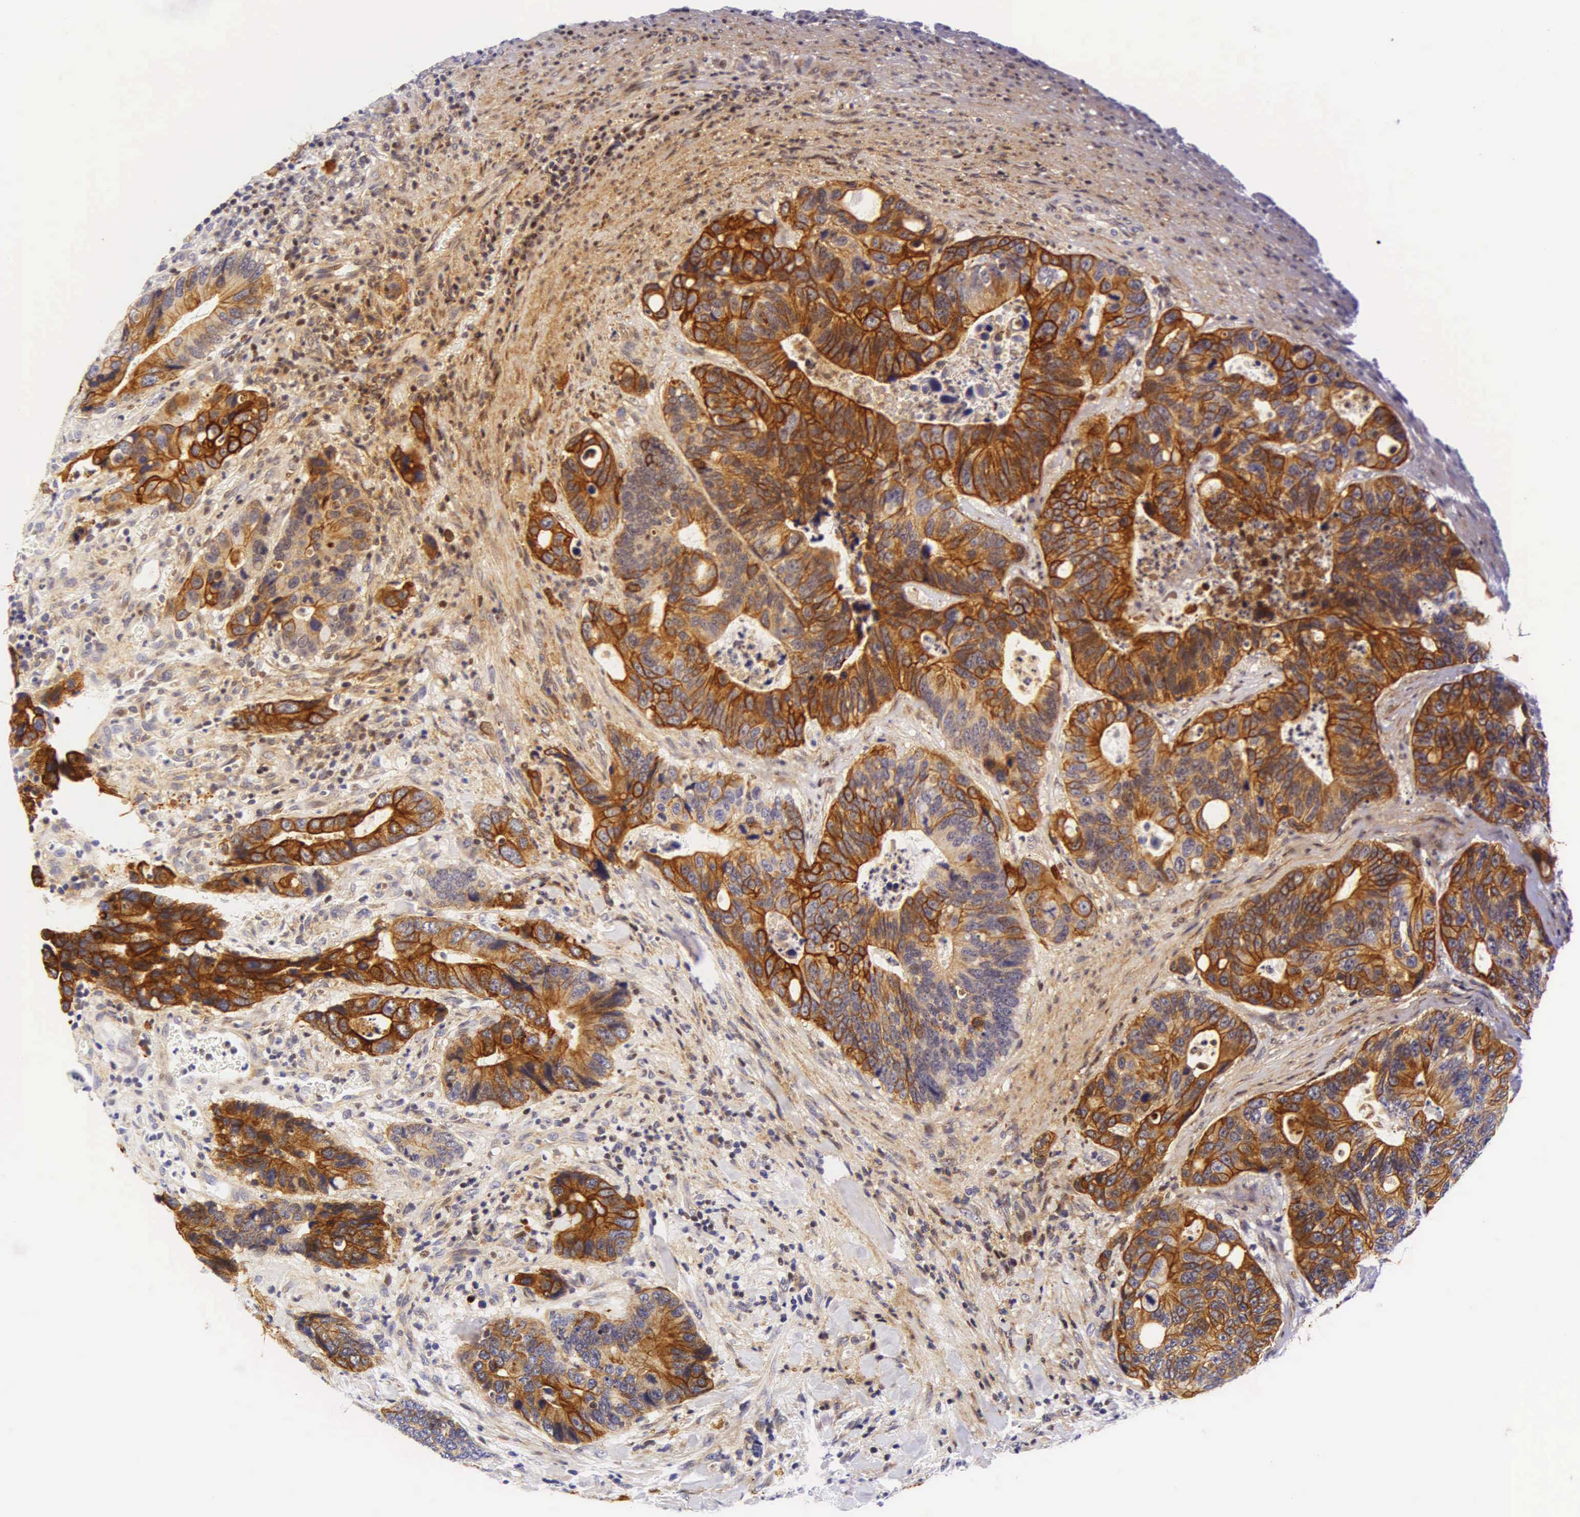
{"staining": {"intensity": "strong", "quantity": ">75%", "location": "cytoplasmic/membranous"}, "tissue": "colorectal cancer", "cell_type": "Tumor cells", "image_type": "cancer", "snomed": [{"axis": "morphology", "description": "Adenocarcinoma, NOS"}, {"axis": "topography", "description": "Colon"}], "caption": "This is a histology image of immunohistochemistry (IHC) staining of colorectal cancer, which shows strong staining in the cytoplasmic/membranous of tumor cells.", "gene": "KRT20", "patient": {"sex": "male", "age": 56}}